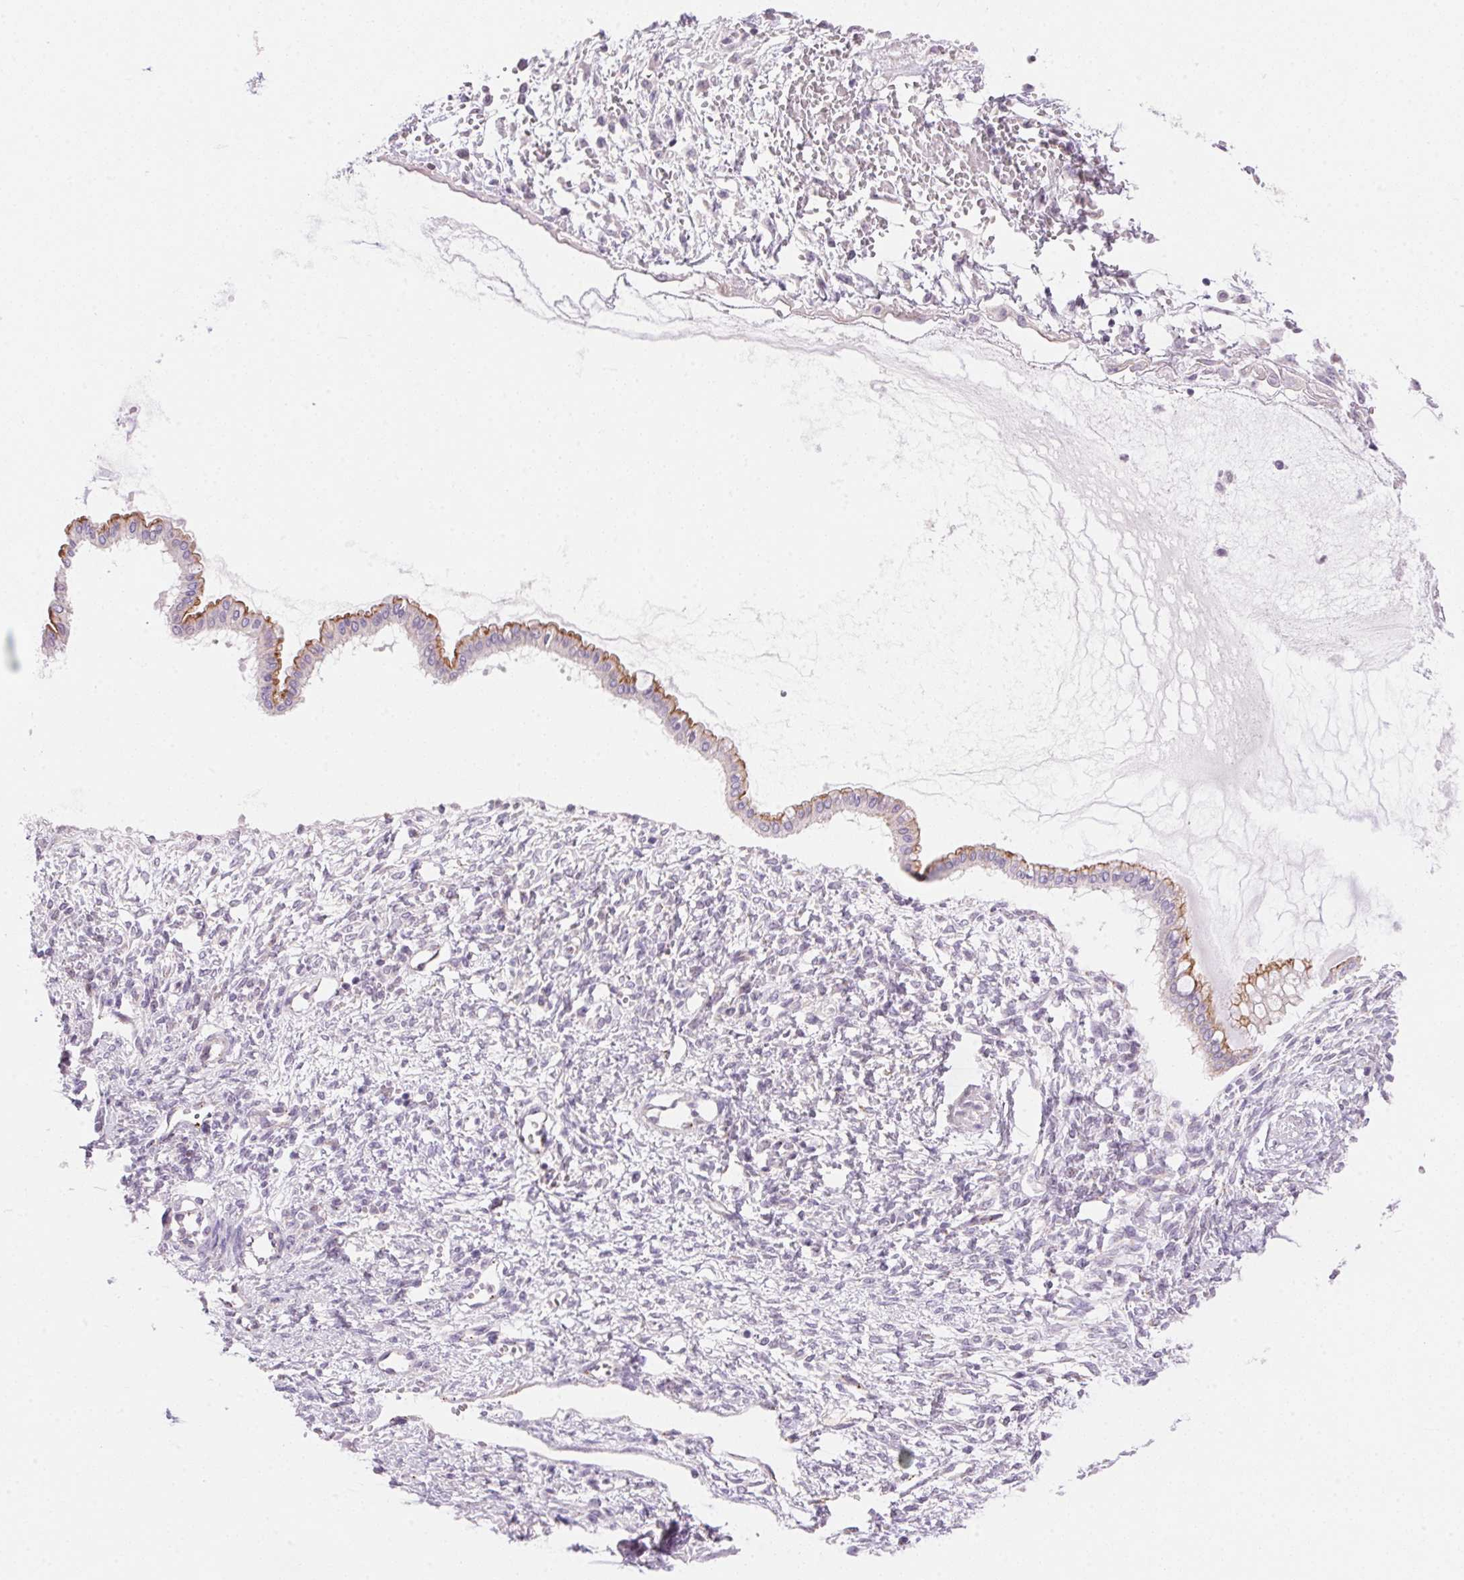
{"staining": {"intensity": "moderate", "quantity": "25%-75%", "location": "cytoplasmic/membranous"}, "tissue": "ovarian cancer", "cell_type": "Tumor cells", "image_type": "cancer", "snomed": [{"axis": "morphology", "description": "Cystadenocarcinoma, mucinous, NOS"}, {"axis": "topography", "description": "Ovary"}], "caption": "About 25%-75% of tumor cells in human ovarian cancer (mucinous cystadenocarcinoma) show moderate cytoplasmic/membranous protein positivity as visualized by brown immunohistochemical staining.", "gene": "TEKT1", "patient": {"sex": "female", "age": 73}}